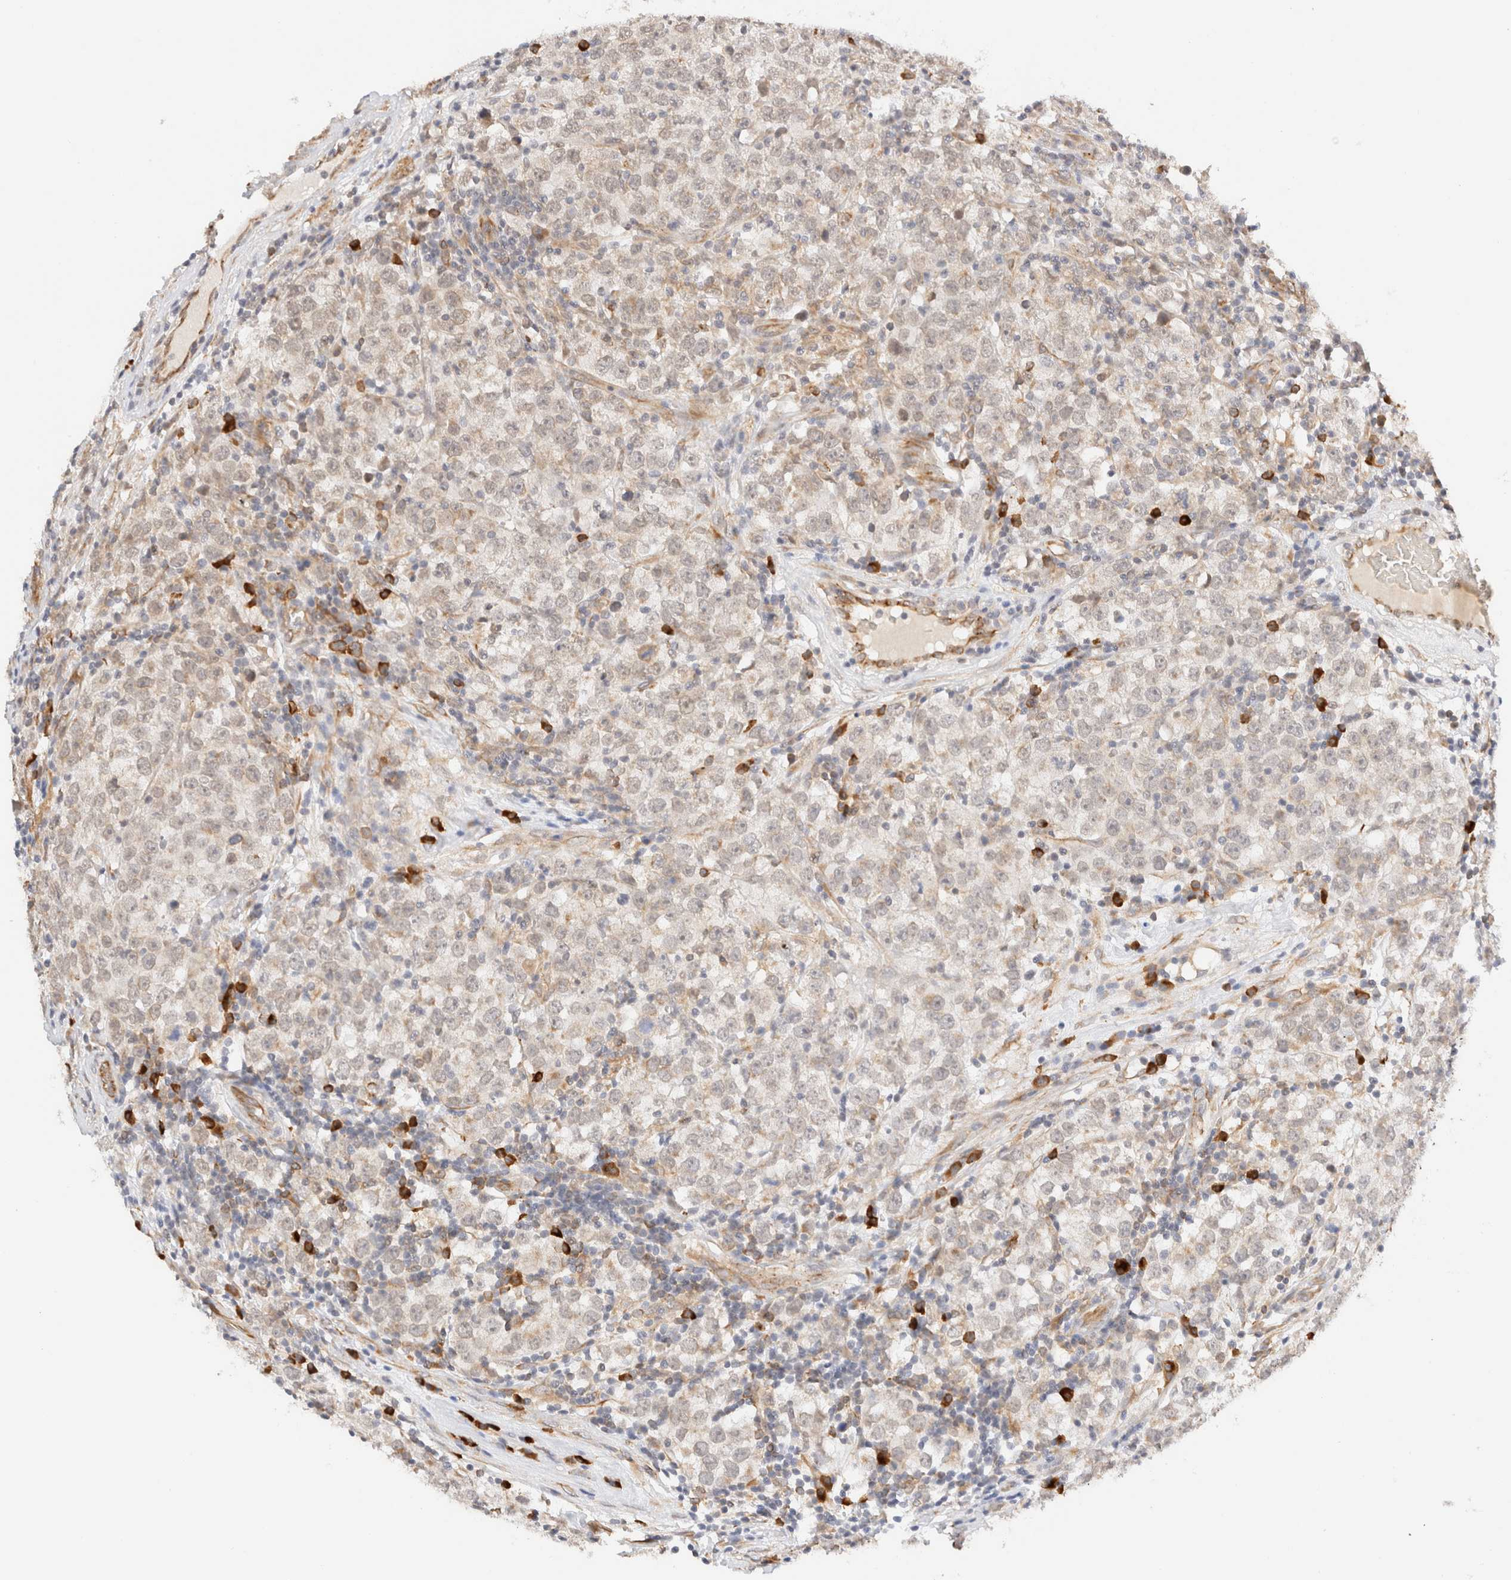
{"staining": {"intensity": "negative", "quantity": "none", "location": "none"}, "tissue": "testis cancer", "cell_type": "Tumor cells", "image_type": "cancer", "snomed": [{"axis": "morphology", "description": "Seminoma, NOS"}, {"axis": "morphology", "description": "Carcinoma, Embryonal, NOS"}, {"axis": "topography", "description": "Testis"}], "caption": "Human seminoma (testis) stained for a protein using immunohistochemistry (IHC) shows no staining in tumor cells.", "gene": "SYVN1", "patient": {"sex": "male", "age": 28}}